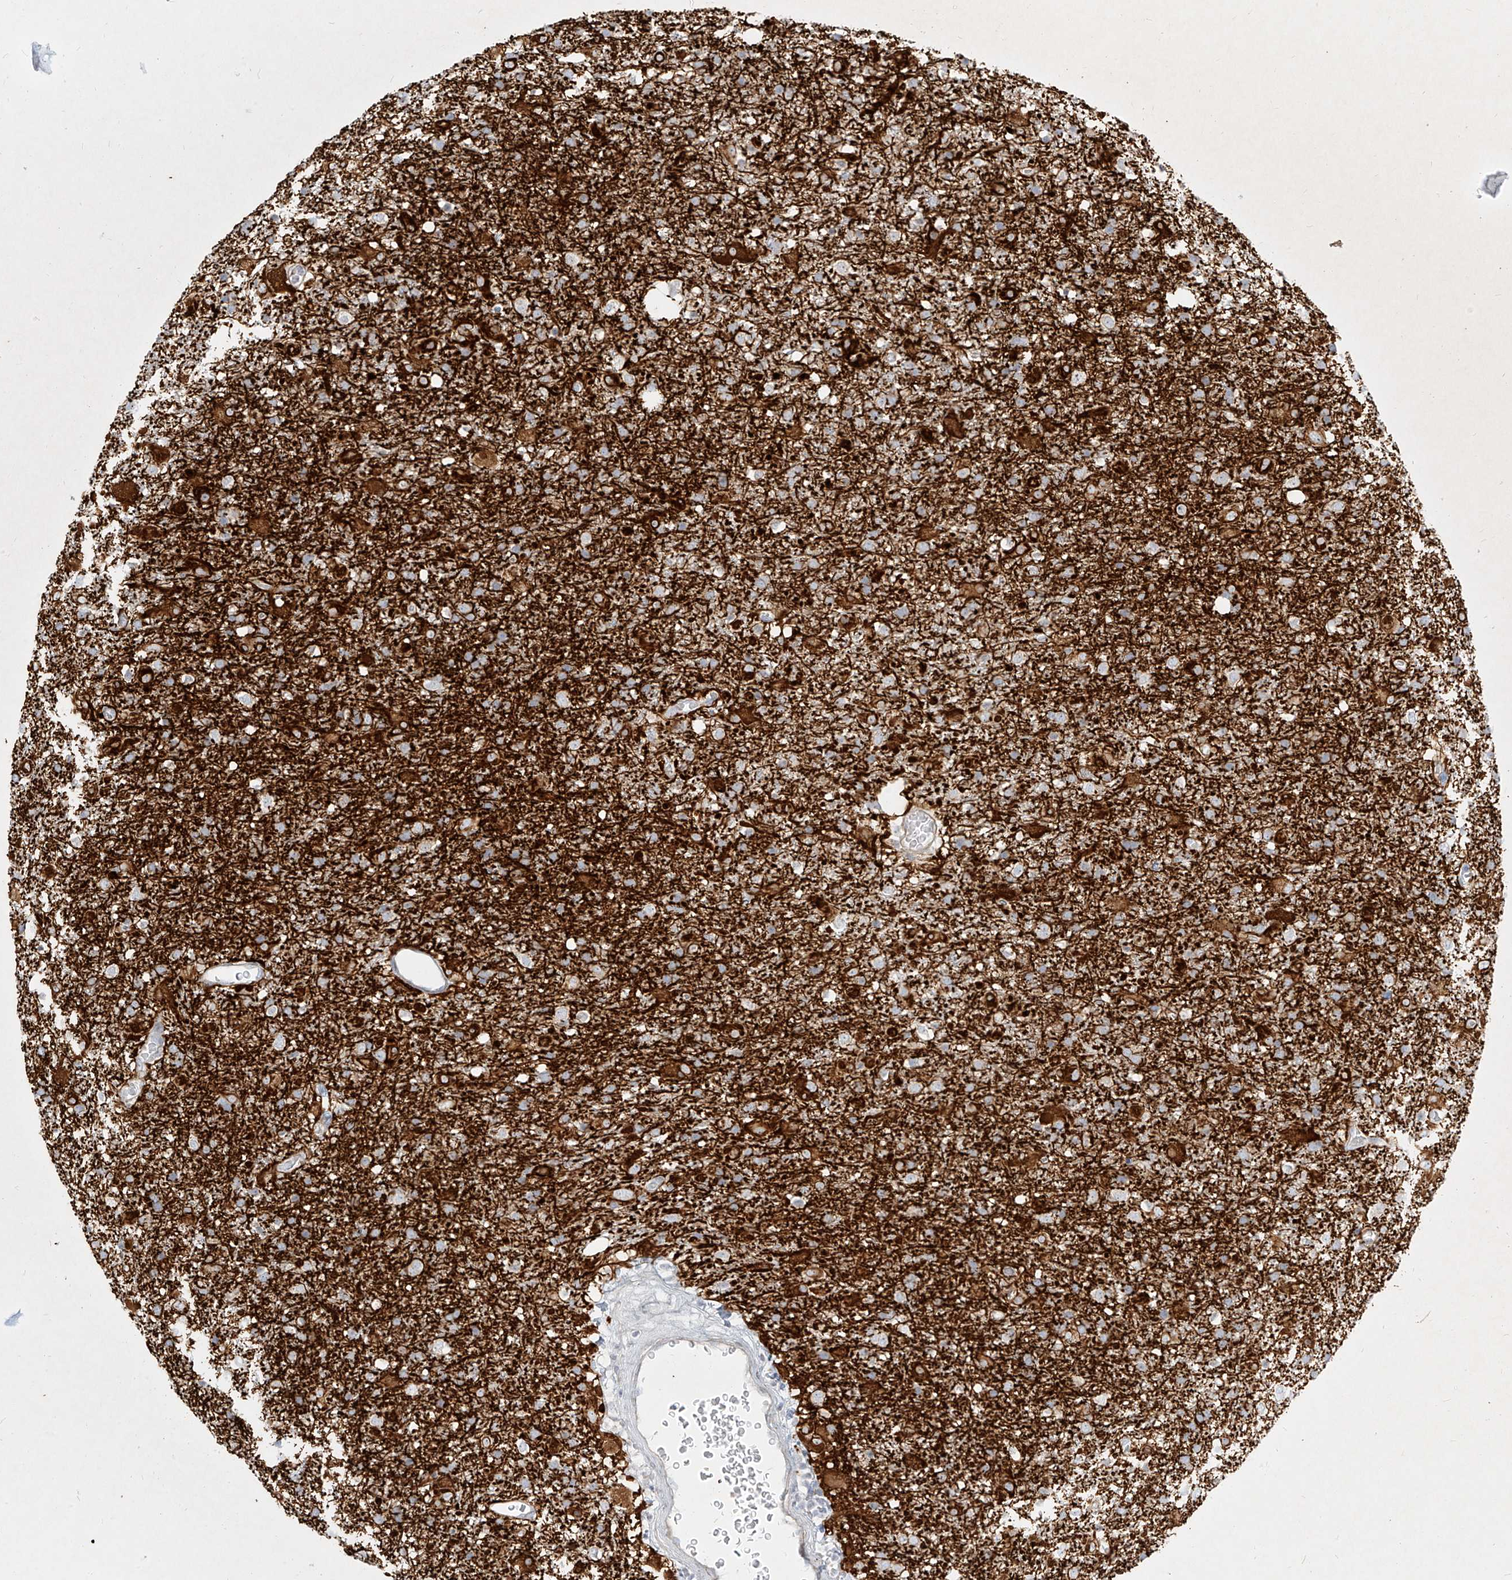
{"staining": {"intensity": "negative", "quantity": "none", "location": "none"}, "tissue": "glioma", "cell_type": "Tumor cells", "image_type": "cancer", "snomed": [{"axis": "morphology", "description": "Glioma, malignant, Low grade"}, {"axis": "topography", "description": "Brain"}], "caption": "A micrograph of malignant glioma (low-grade) stained for a protein displays no brown staining in tumor cells.", "gene": "ITPKB", "patient": {"sex": "male", "age": 65}}